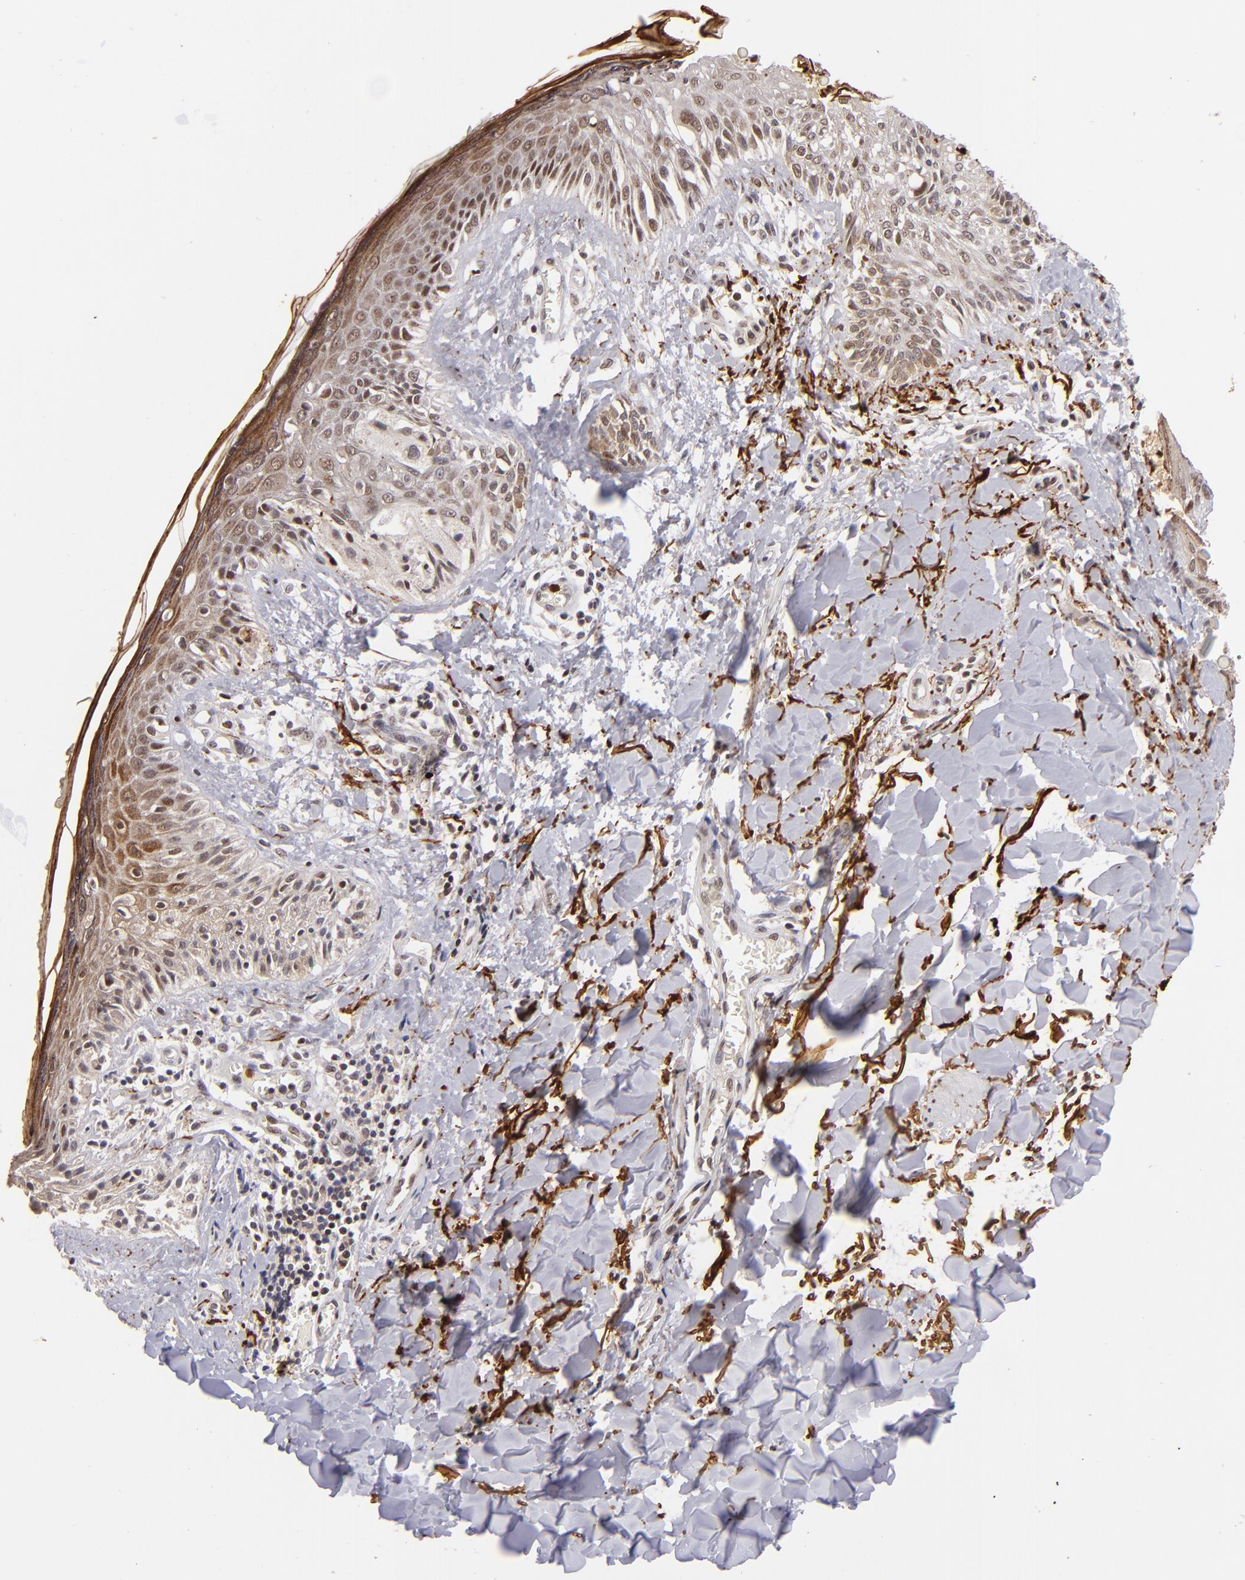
{"staining": {"intensity": "negative", "quantity": "none", "location": "none"}, "tissue": "melanoma", "cell_type": "Tumor cells", "image_type": "cancer", "snomed": [{"axis": "morphology", "description": "Malignant melanoma, NOS"}, {"axis": "topography", "description": "Skin"}], "caption": "This is an immunohistochemistry (IHC) histopathology image of human melanoma. There is no staining in tumor cells.", "gene": "RXRG", "patient": {"sex": "female", "age": 82}}